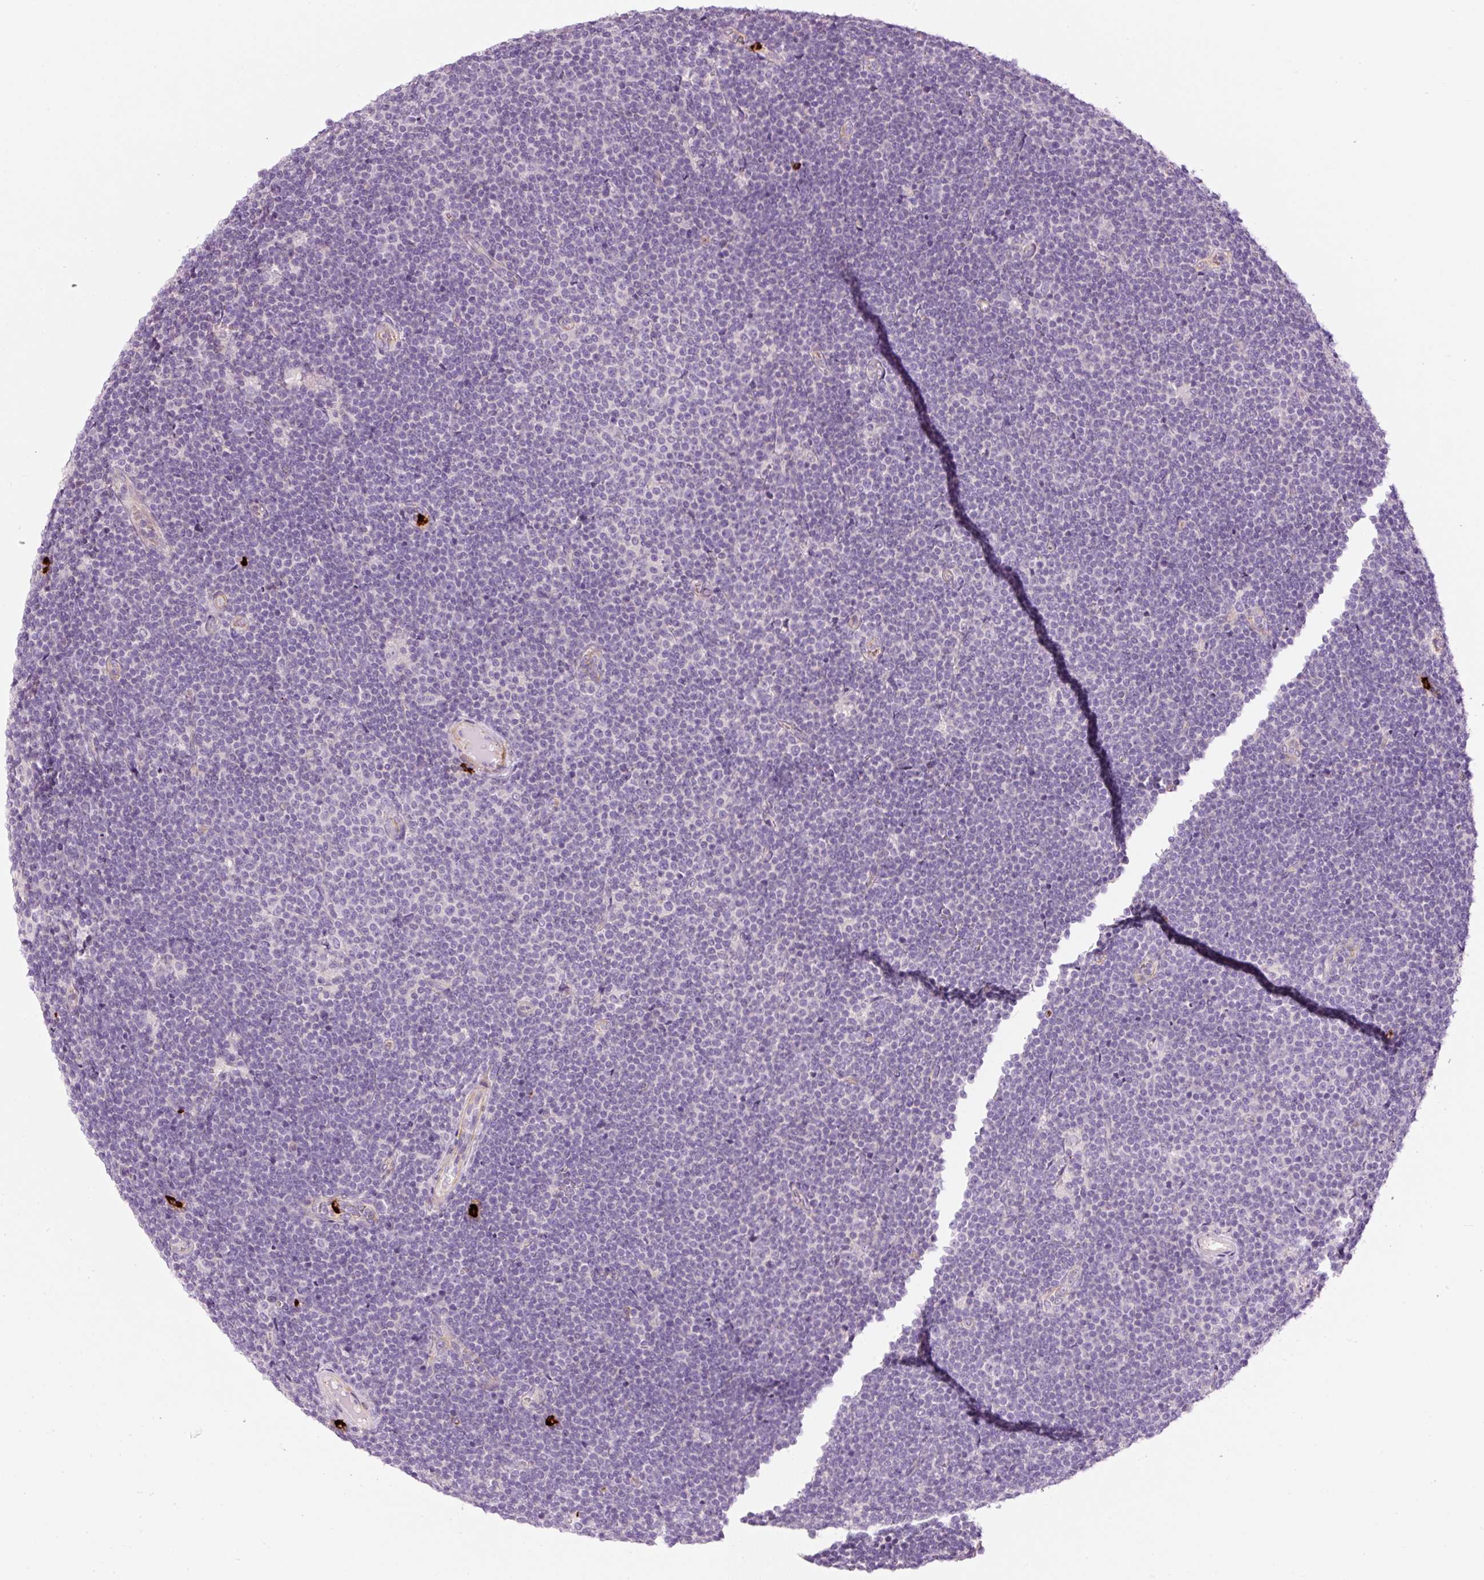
{"staining": {"intensity": "negative", "quantity": "none", "location": "none"}, "tissue": "lymphoma", "cell_type": "Tumor cells", "image_type": "cancer", "snomed": [{"axis": "morphology", "description": "Malignant lymphoma, non-Hodgkin's type, Low grade"}, {"axis": "topography", "description": "Lymph node"}], "caption": "DAB immunohistochemical staining of human lymphoma exhibits no significant staining in tumor cells.", "gene": "MAP3K3", "patient": {"sex": "male", "age": 48}}